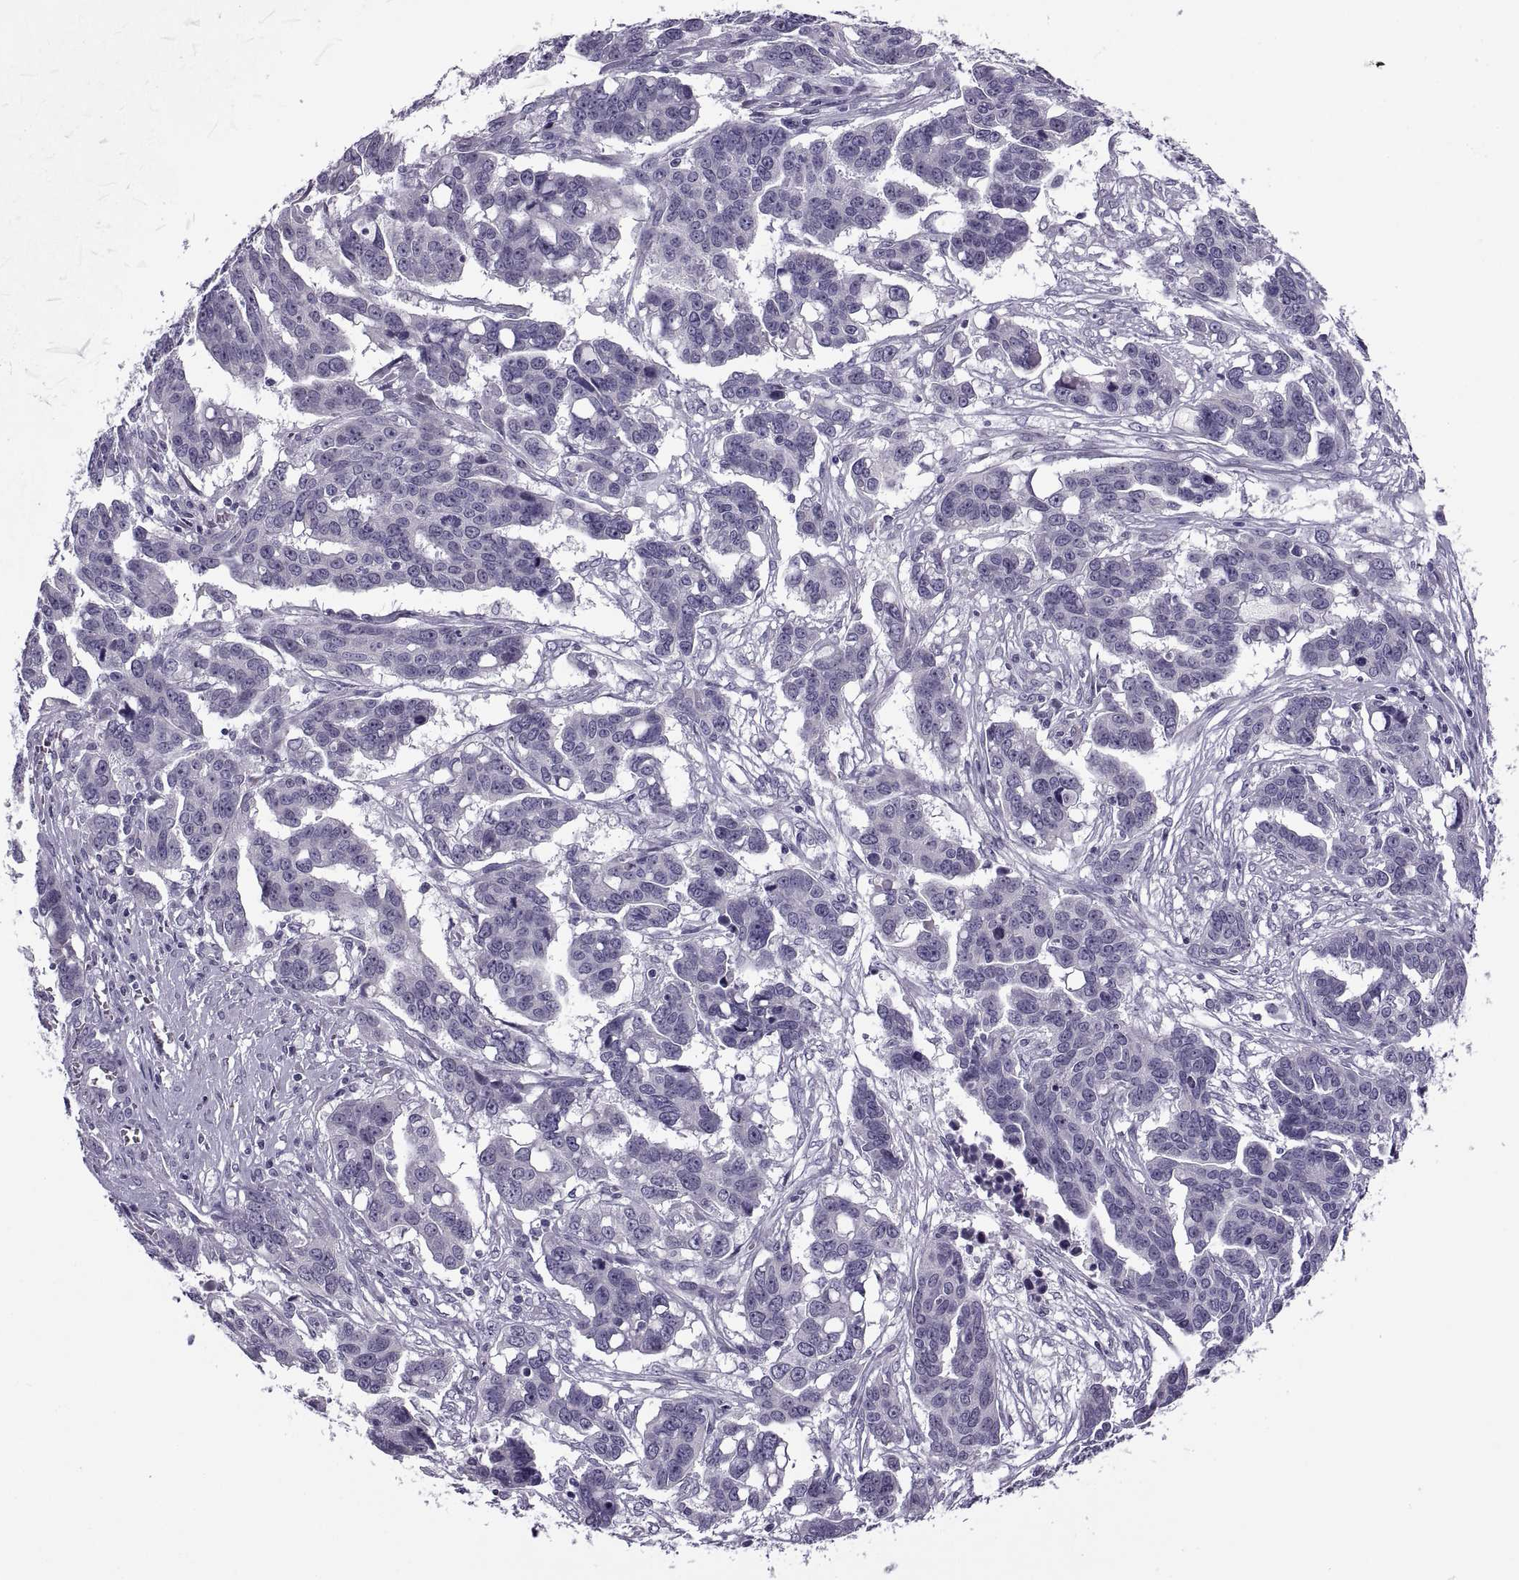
{"staining": {"intensity": "negative", "quantity": "none", "location": "none"}, "tissue": "ovarian cancer", "cell_type": "Tumor cells", "image_type": "cancer", "snomed": [{"axis": "morphology", "description": "Carcinoma, endometroid"}, {"axis": "topography", "description": "Ovary"}], "caption": "High magnification brightfield microscopy of ovarian cancer (endometroid carcinoma) stained with DAB (3,3'-diaminobenzidine) (brown) and counterstained with hematoxylin (blue): tumor cells show no significant expression. (Stains: DAB (3,3'-diaminobenzidine) immunohistochemistry with hematoxylin counter stain, Microscopy: brightfield microscopy at high magnification).", "gene": "MAGEB1", "patient": {"sex": "female", "age": 78}}